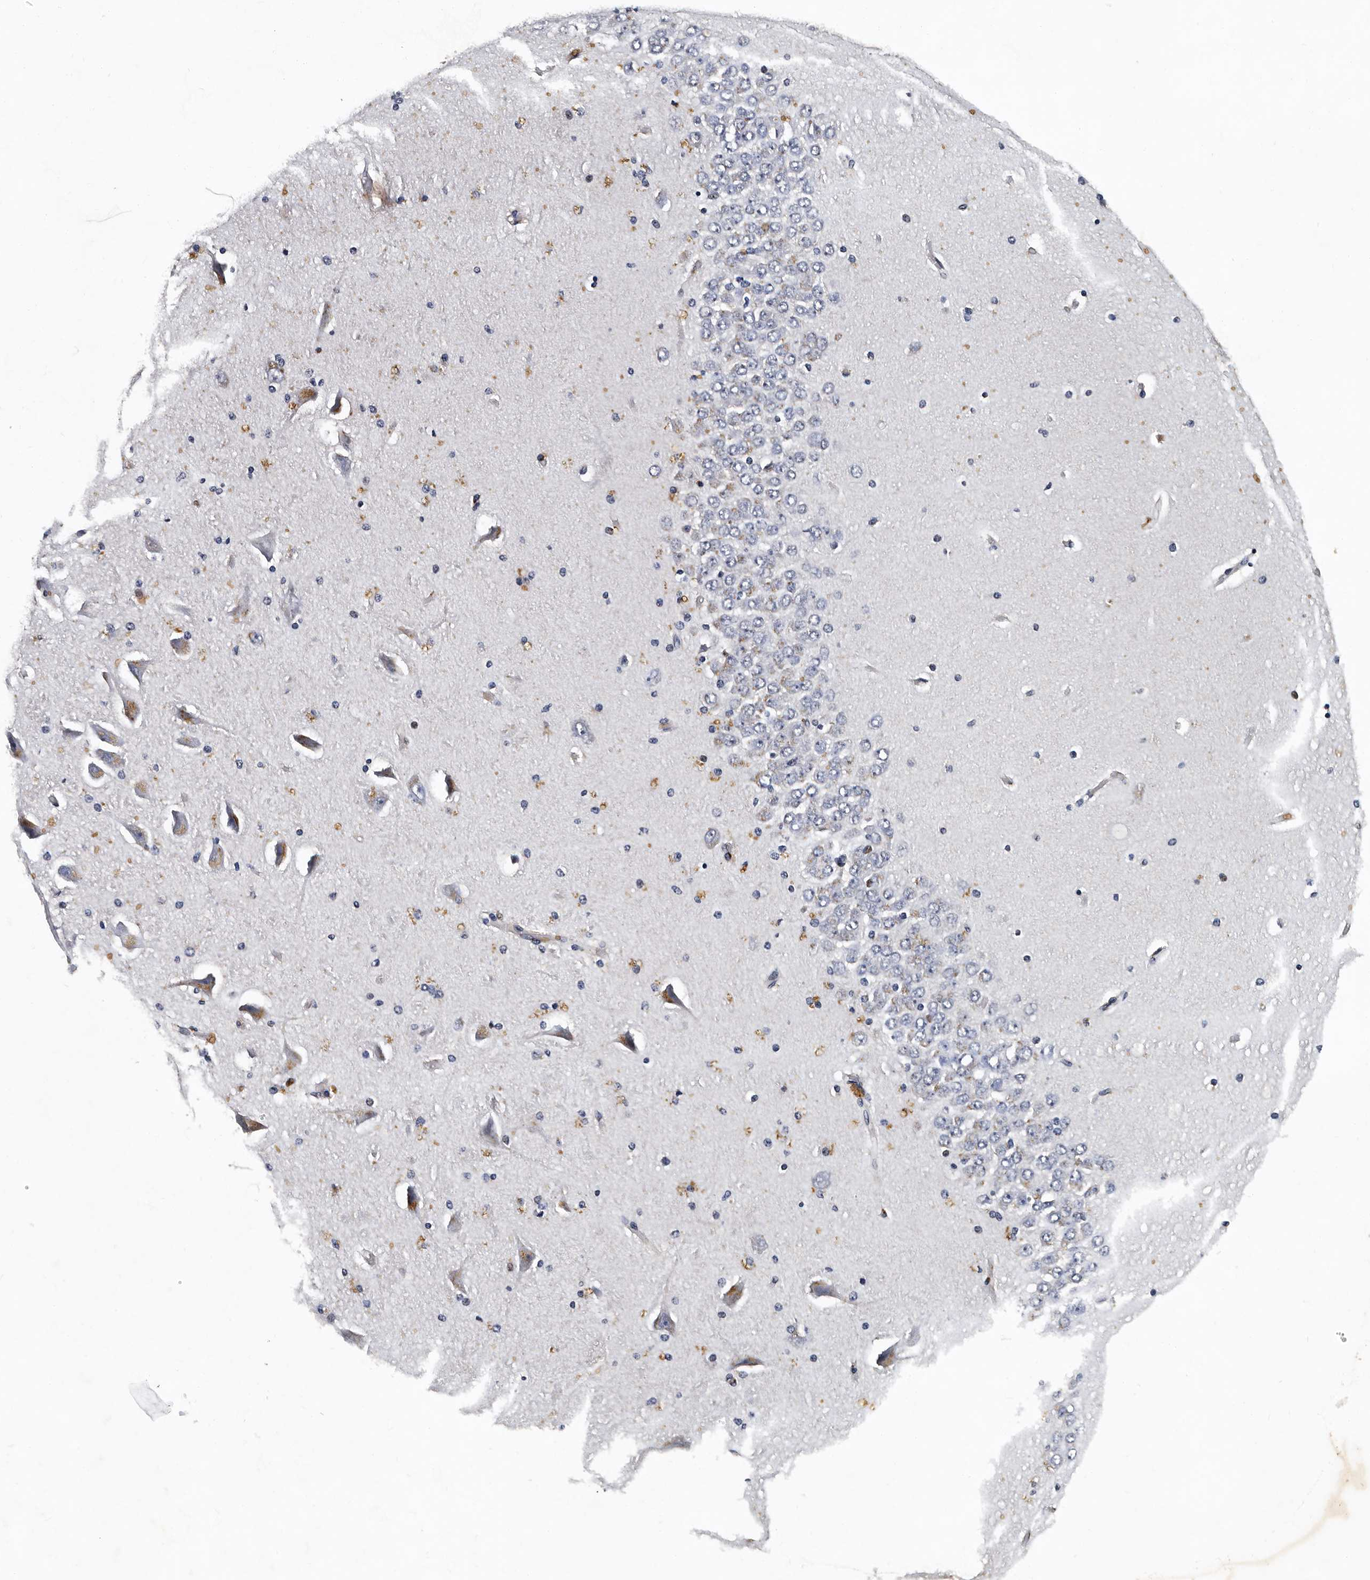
{"staining": {"intensity": "negative", "quantity": "none", "location": "none"}, "tissue": "hippocampus", "cell_type": "Glial cells", "image_type": "normal", "snomed": [{"axis": "morphology", "description": "Normal tissue, NOS"}, {"axis": "topography", "description": "Hippocampus"}], "caption": "IHC image of unremarkable hippocampus: hippocampus stained with DAB (3,3'-diaminobenzidine) reveals no significant protein positivity in glial cells. (Brightfield microscopy of DAB immunohistochemistry (IHC) at high magnification).", "gene": "CPNE3", "patient": {"sex": "female", "age": 54}}